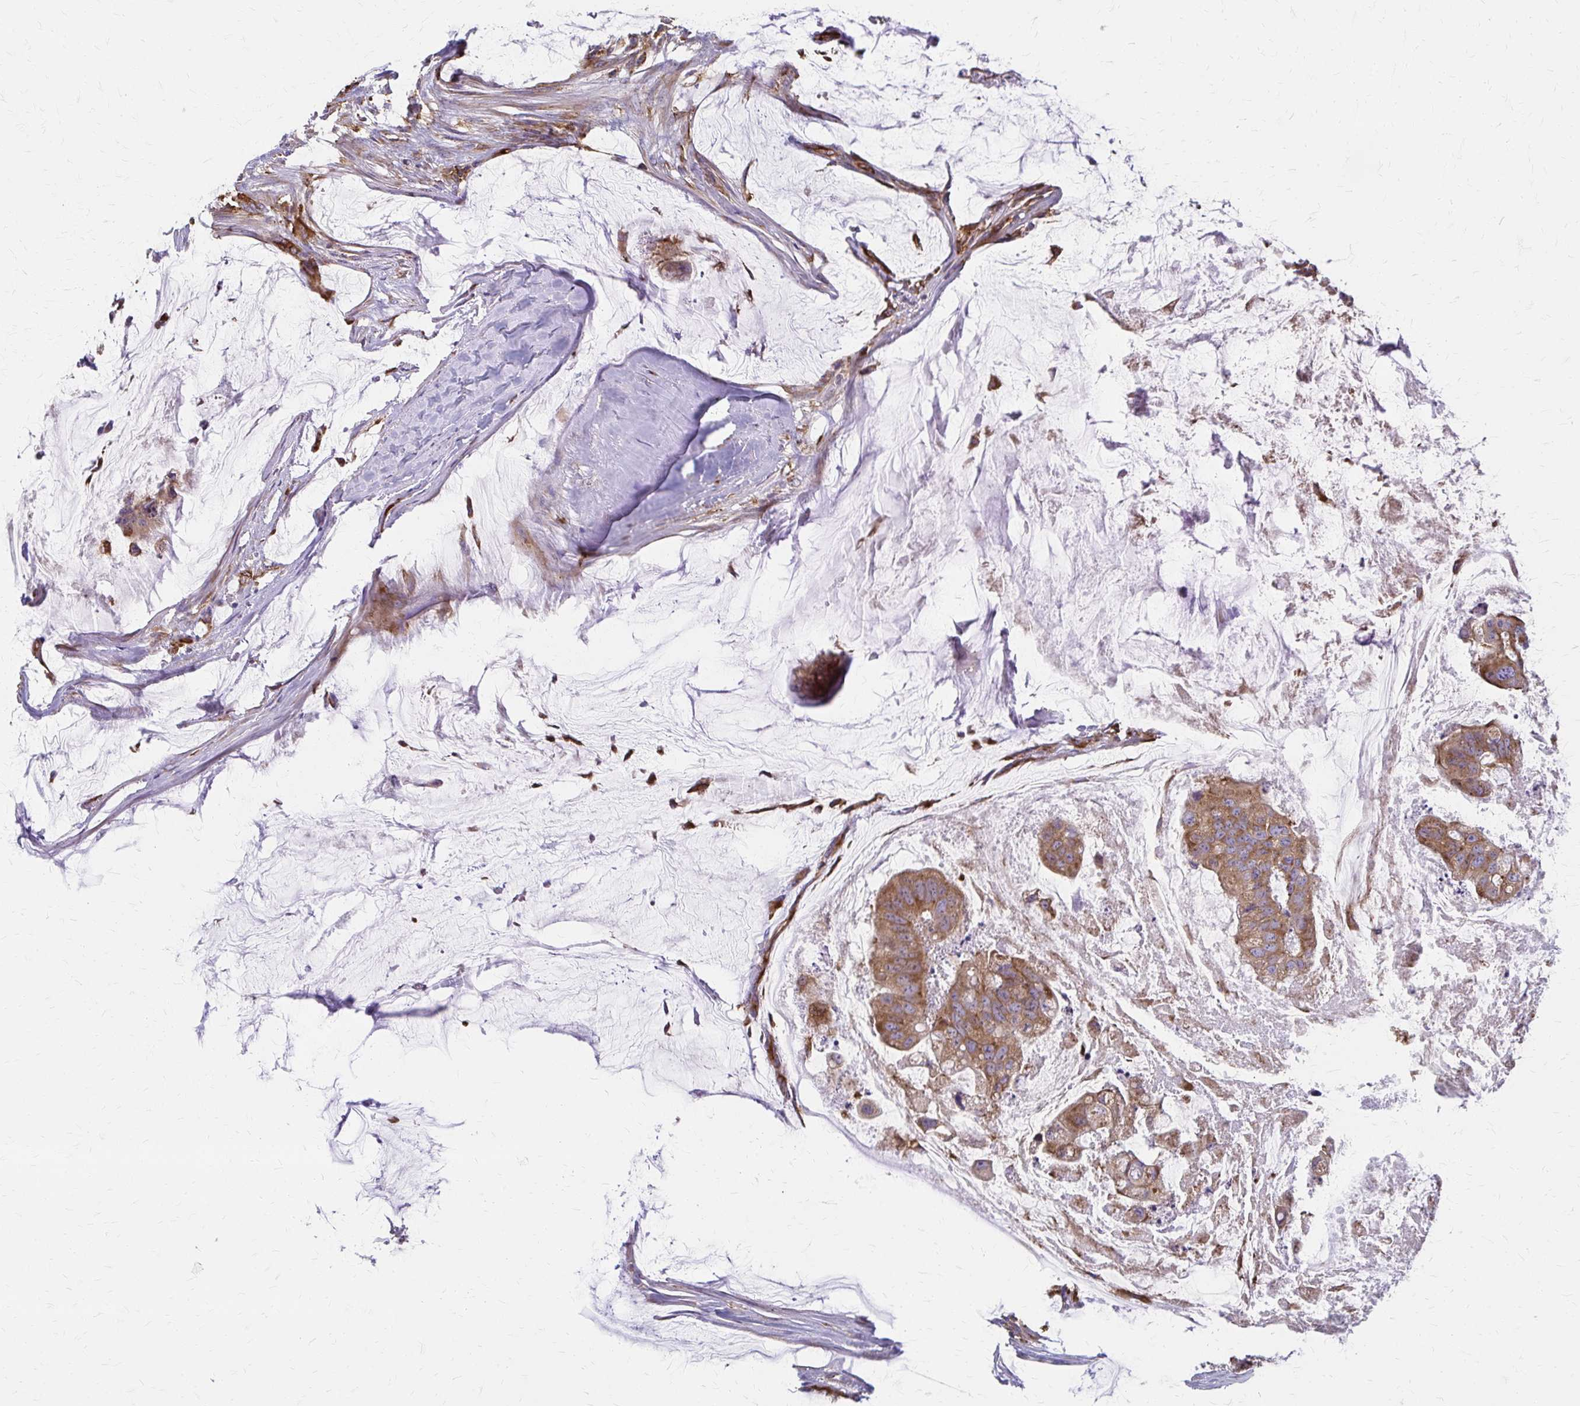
{"staining": {"intensity": "moderate", "quantity": ">75%", "location": "cytoplasmic/membranous"}, "tissue": "colorectal cancer", "cell_type": "Tumor cells", "image_type": "cancer", "snomed": [{"axis": "morphology", "description": "Adenocarcinoma, NOS"}, {"axis": "topography", "description": "Colon"}], "caption": "The histopathology image exhibits staining of colorectal adenocarcinoma, revealing moderate cytoplasmic/membranous protein positivity (brown color) within tumor cells.", "gene": "WASF2", "patient": {"sex": "male", "age": 62}}